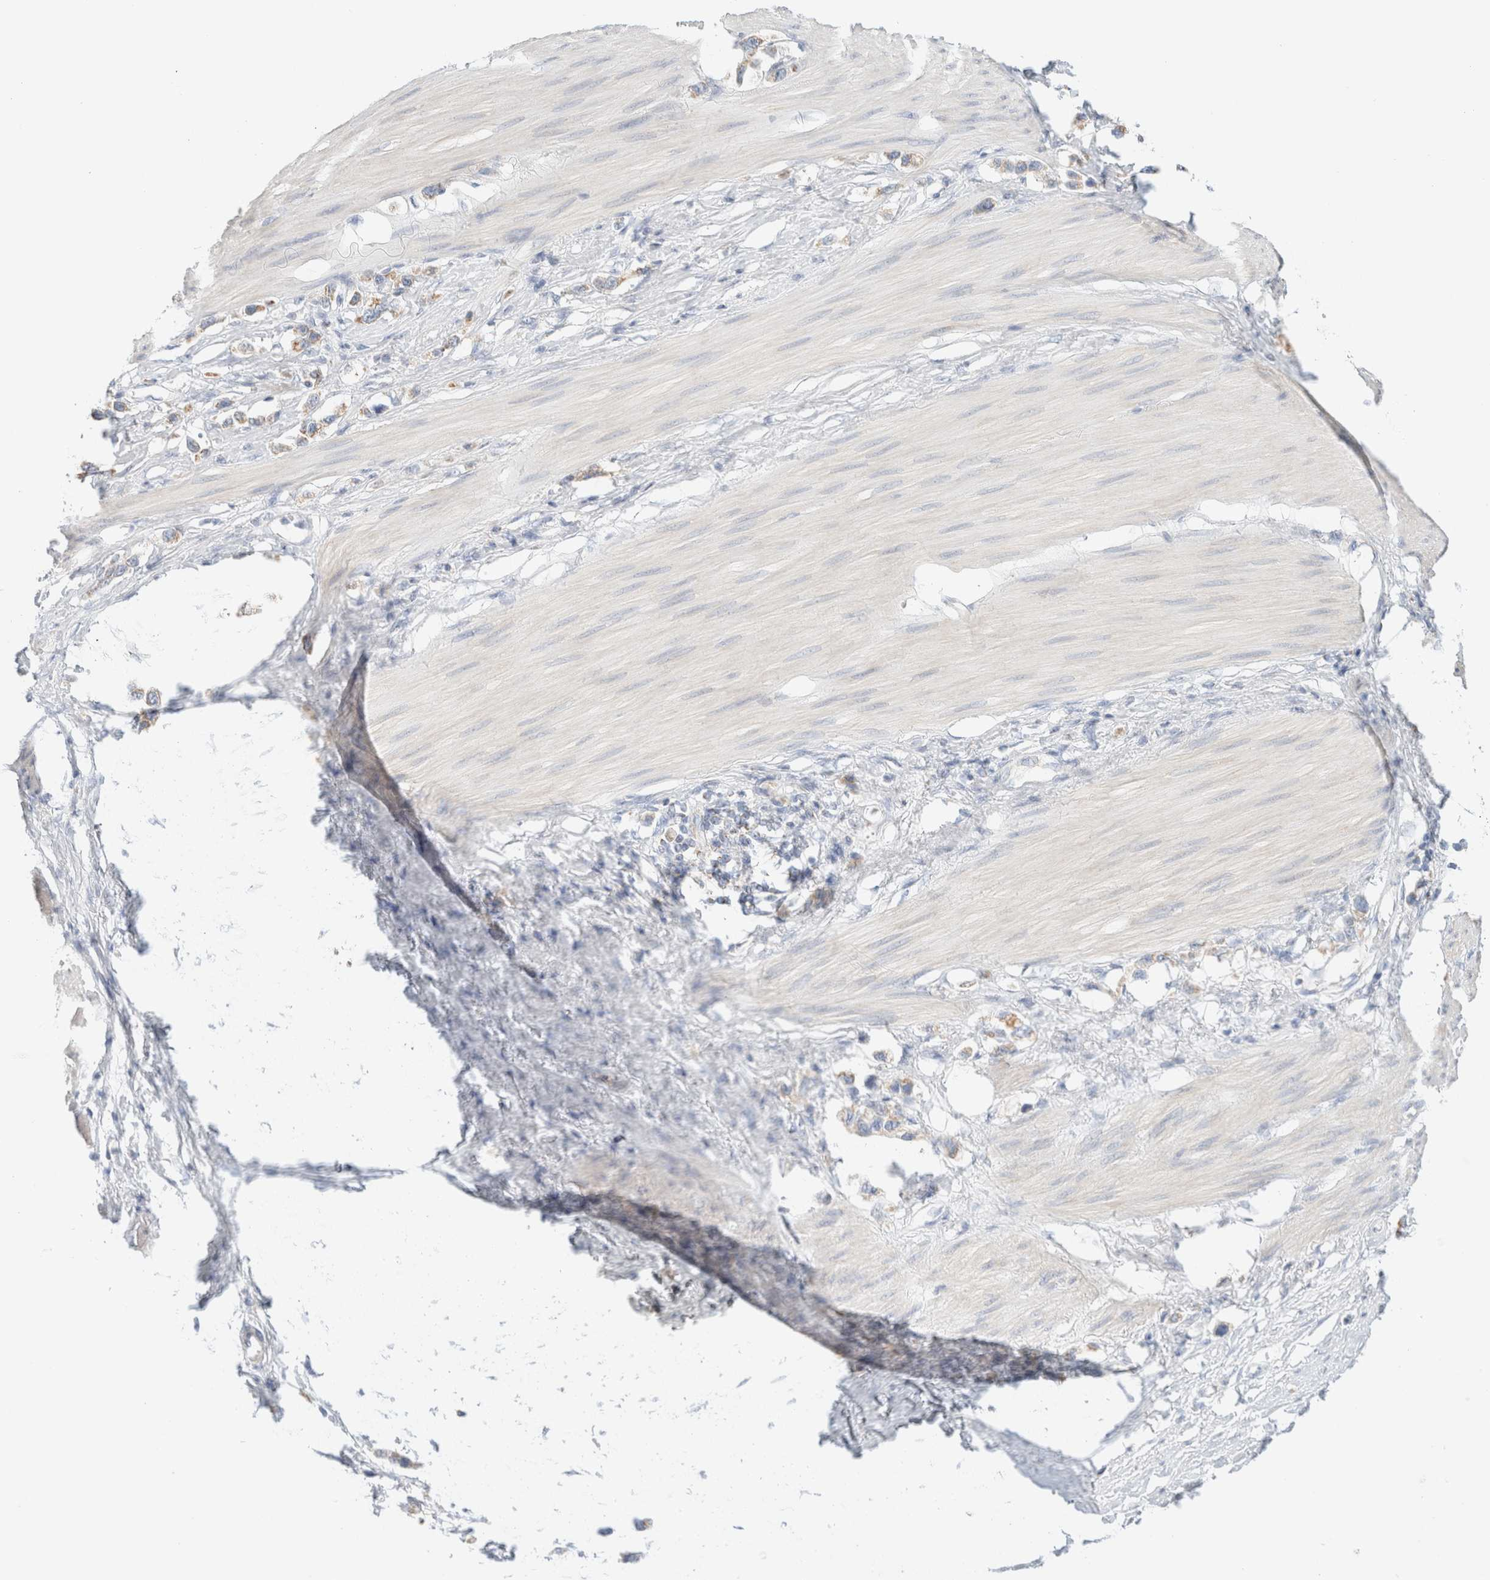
{"staining": {"intensity": "weak", "quantity": ">75%", "location": "cytoplasmic/membranous"}, "tissue": "stomach cancer", "cell_type": "Tumor cells", "image_type": "cancer", "snomed": [{"axis": "morphology", "description": "Adenocarcinoma, NOS"}, {"axis": "topography", "description": "Stomach"}], "caption": "Protein expression analysis of human stomach adenocarcinoma reveals weak cytoplasmic/membranous staining in approximately >75% of tumor cells.", "gene": "HDHD3", "patient": {"sex": "female", "age": 65}}